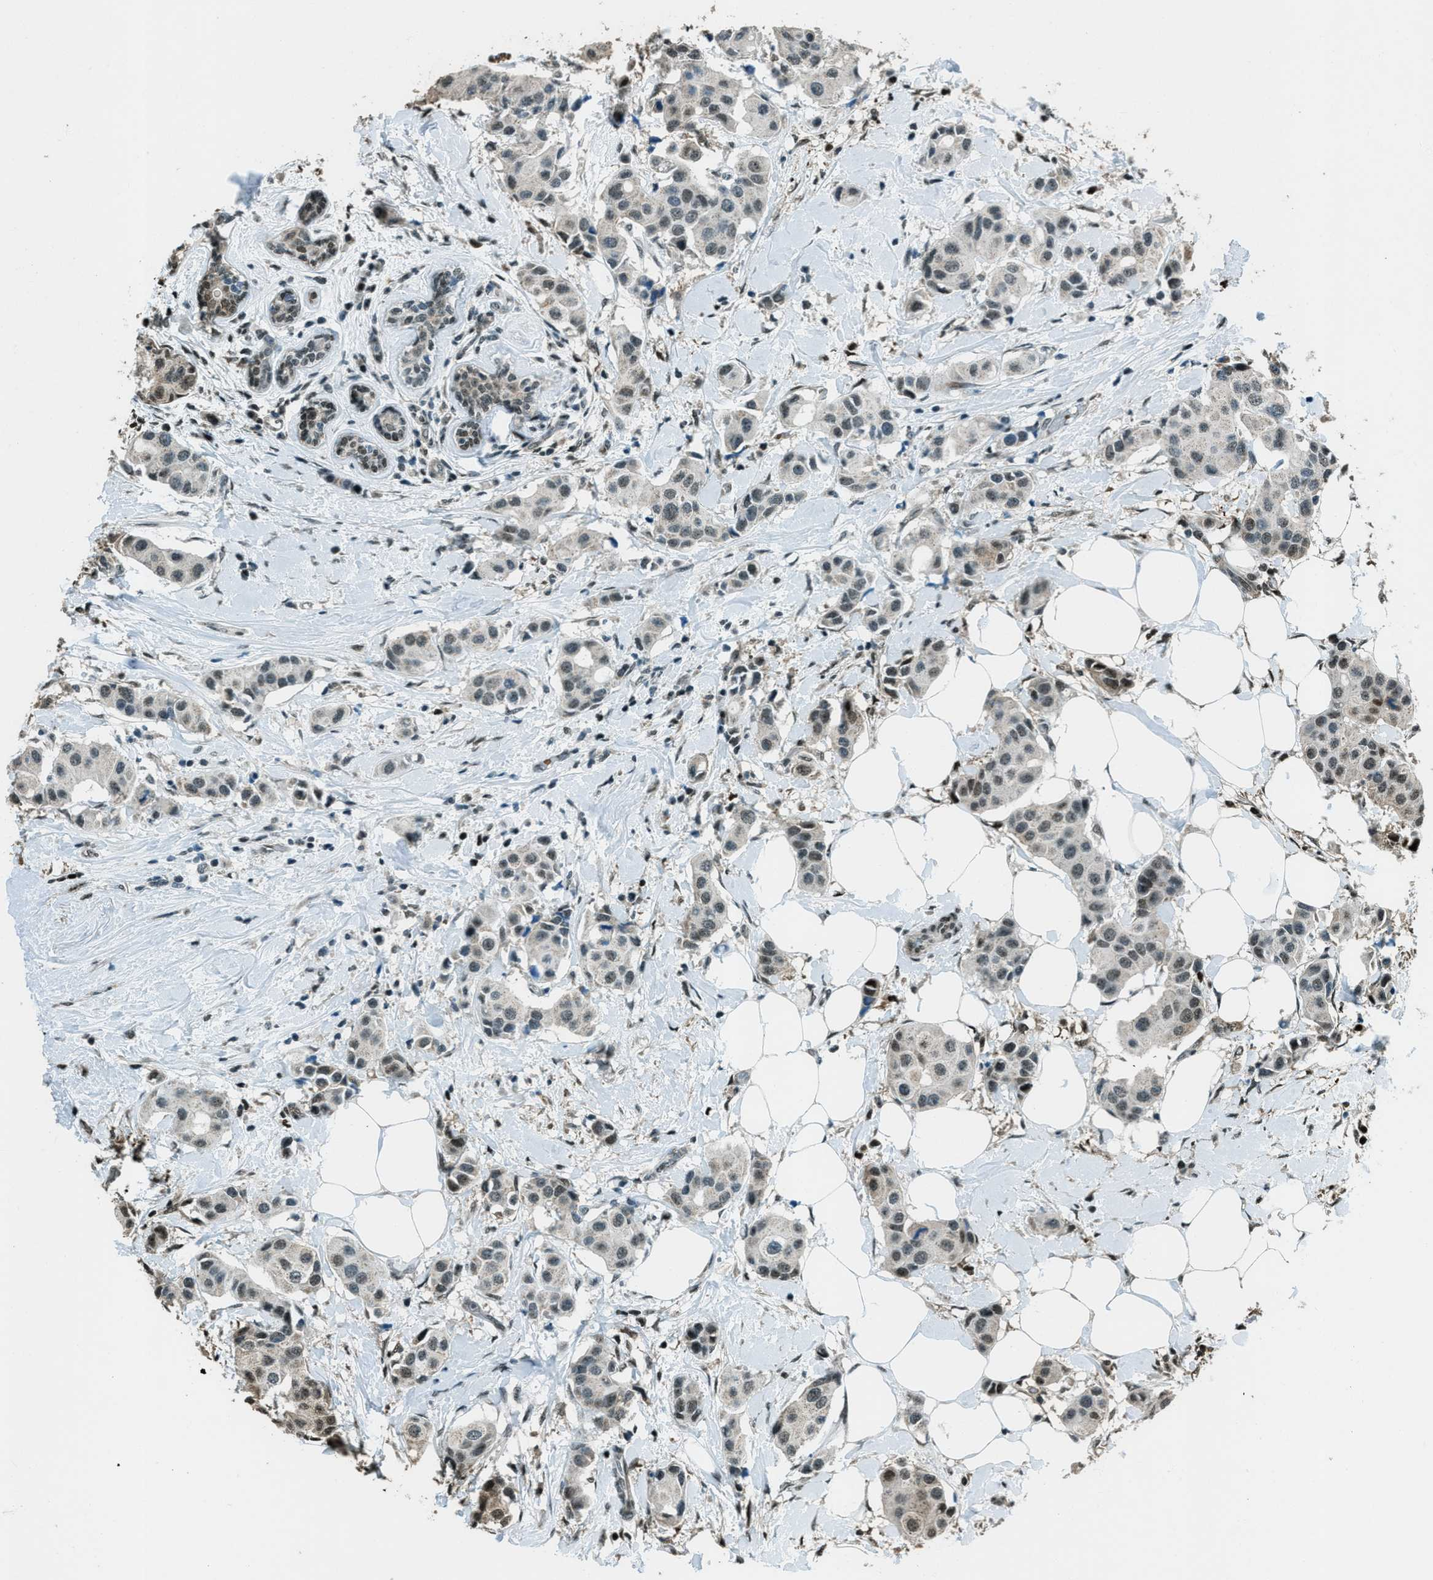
{"staining": {"intensity": "weak", "quantity": "<25%", "location": "cytoplasmic/membranous,nuclear"}, "tissue": "breast cancer", "cell_type": "Tumor cells", "image_type": "cancer", "snomed": [{"axis": "morphology", "description": "Normal tissue, NOS"}, {"axis": "morphology", "description": "Duct carcinoma"}, {"axis": "topography", "description": "Breast"}], "caption": "Image shows no protein expression in tumor cells of breast cancer tissue.", "gene": "TARDBP", "patient": {"sex": "female", "age": 39}}